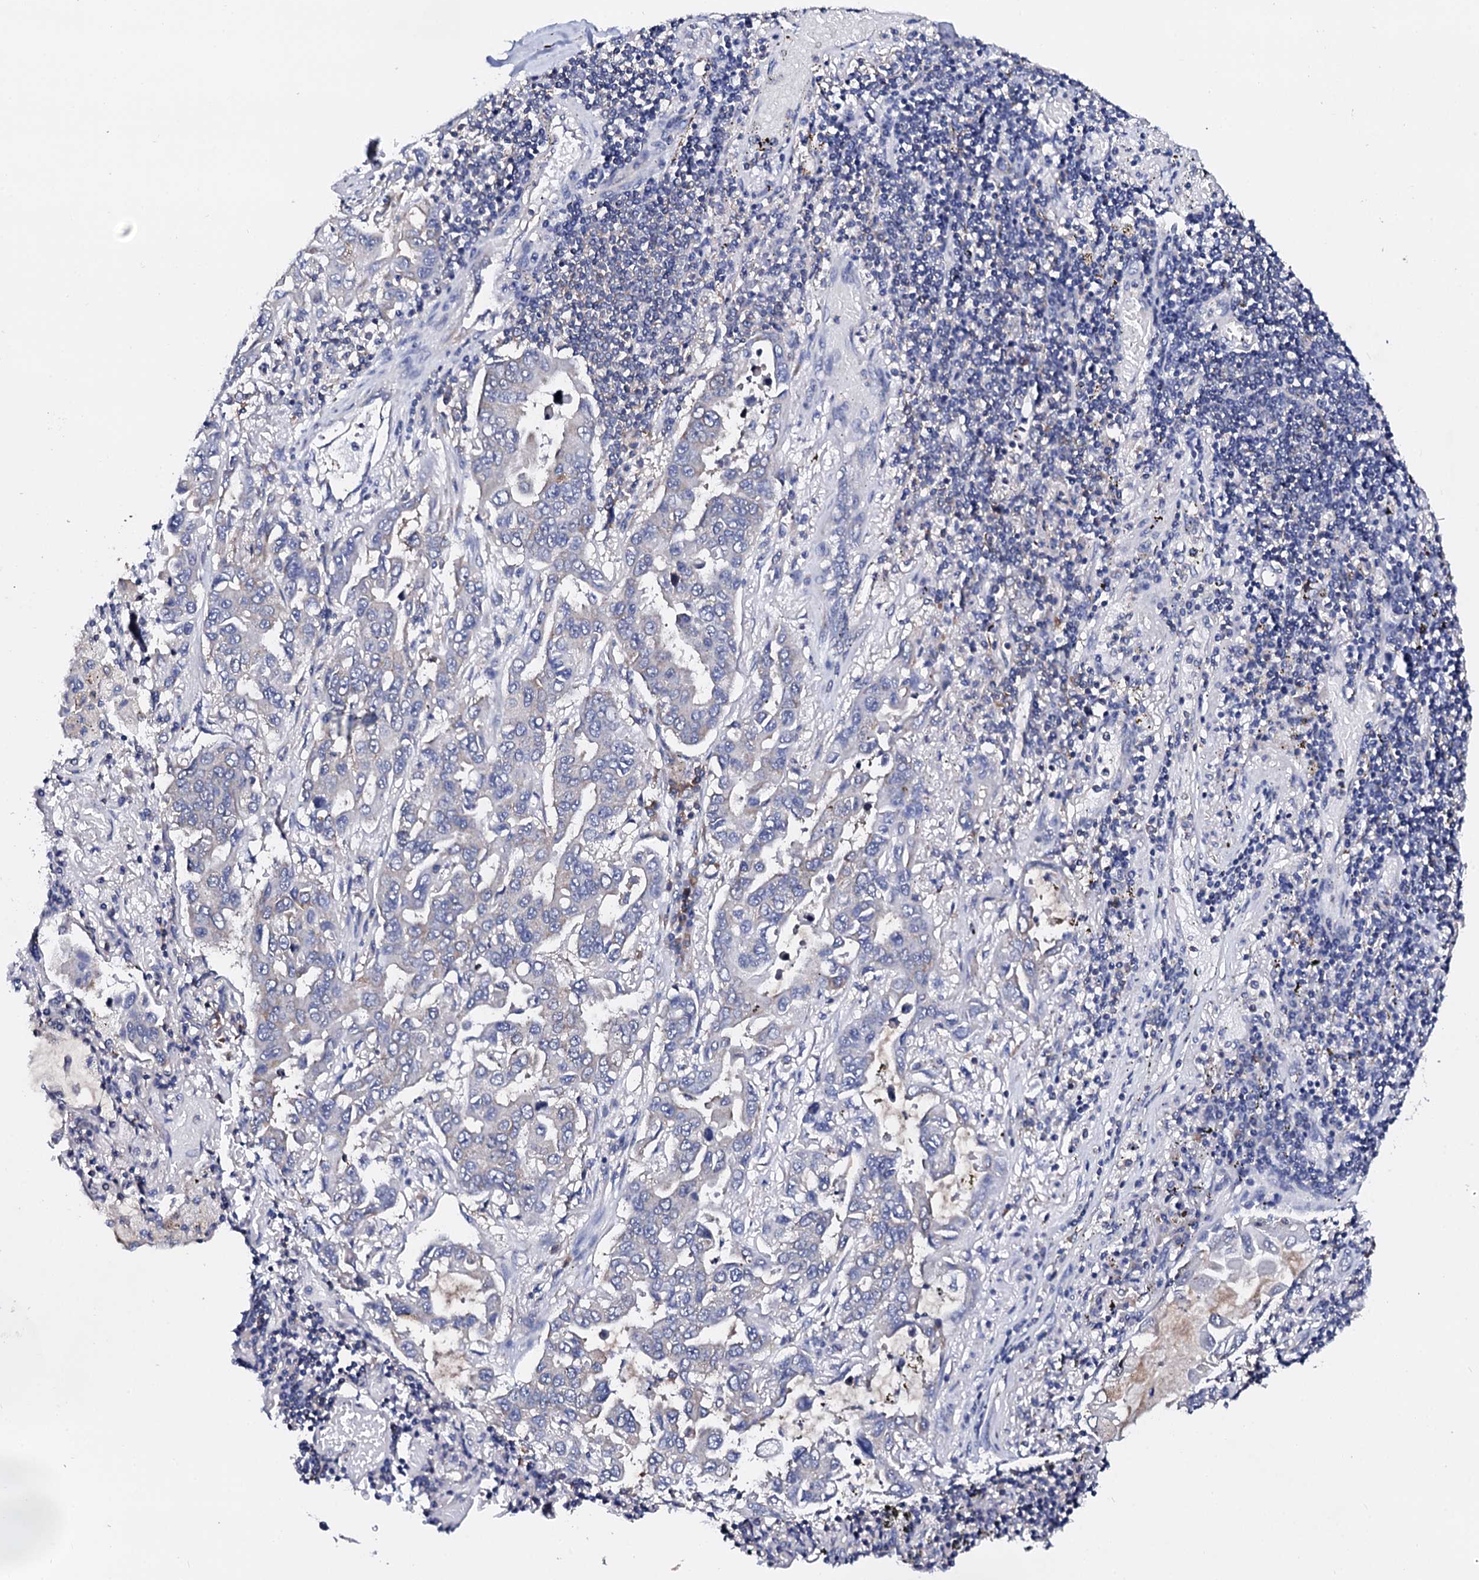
{"staining": {"intensity": "negative", "quantity": "none", "location": "none"}, "tissue": "lung cancer", "cell_type": "Tumor cells", "image_type": "cancer", "snomed": [{"axis": "morphology", "description": "Adenocarcinoma, NOS"}, {"axis": "topography", "description": "Lung"}], "caption": "There is no significant expression in tumor cells of lung cancer (adenocarcinoma). The staining is performed using DAB brown chromogen with nuclei counter-stained in using hematoxylin.", "gene": "NUP58", "patient": {"sex": "male", "age": 64}}